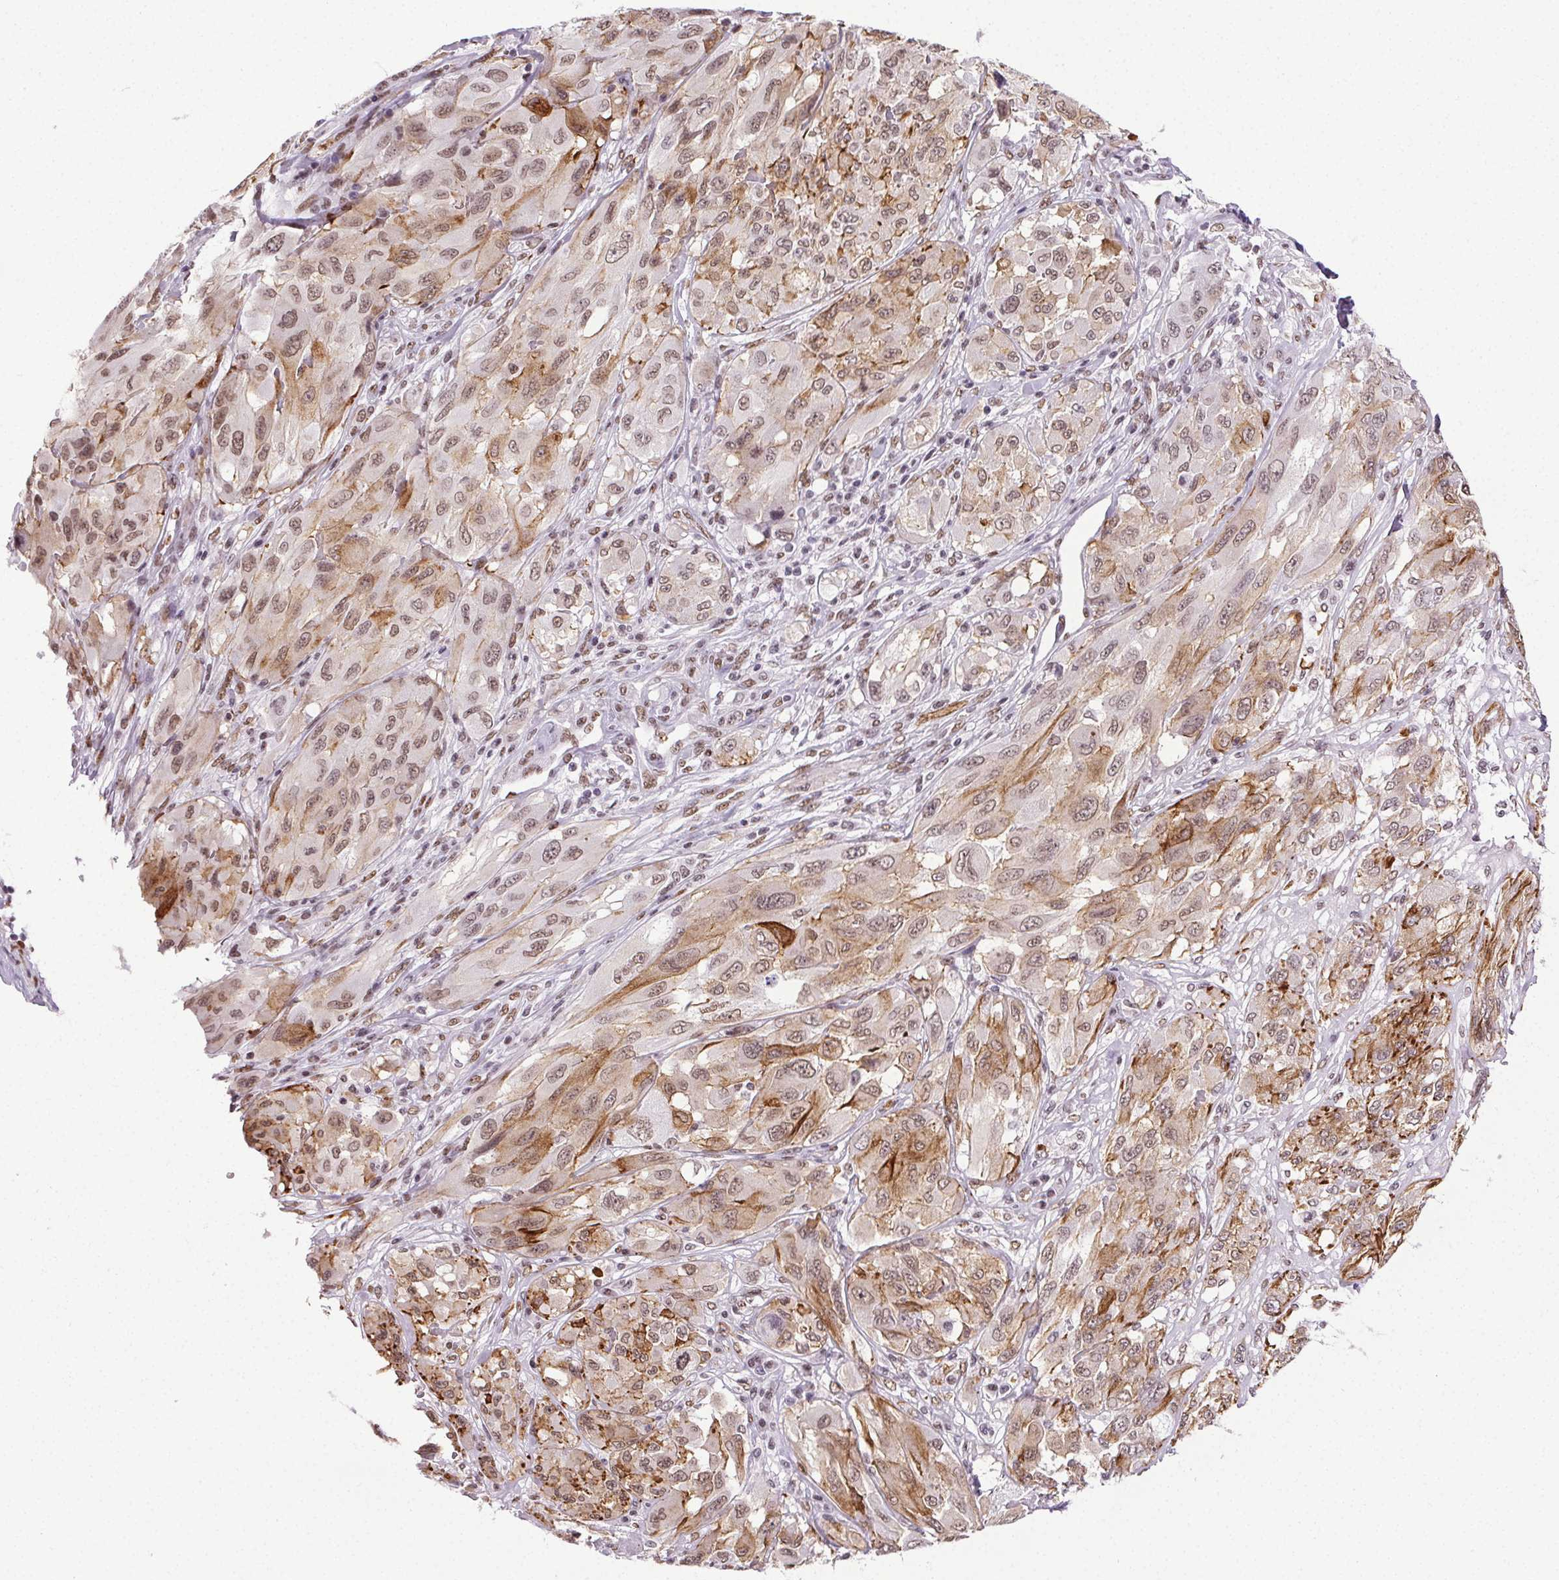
{"staining": {"intensity": "weak", "quantity": ">75%", "location": "cytoplasmic/membranous,nuclear"}, "tissue": "melanoma", "cell_type": "Tumor cells", "image_type": "cancer", "snomed": [{"axis": "morphology", "description": "Malignant melanoma, NOS"}, {"axis": "topography", "description": "Skin"}], "caption": "Malignant melanoma was stained to show a protein in brown. There is low levels of weak cytoplasmic/membranous and nuclear expression in about >75% of tumor cells.", "gene": "GP6", "patient": {"sex": "female", "age": 91}}